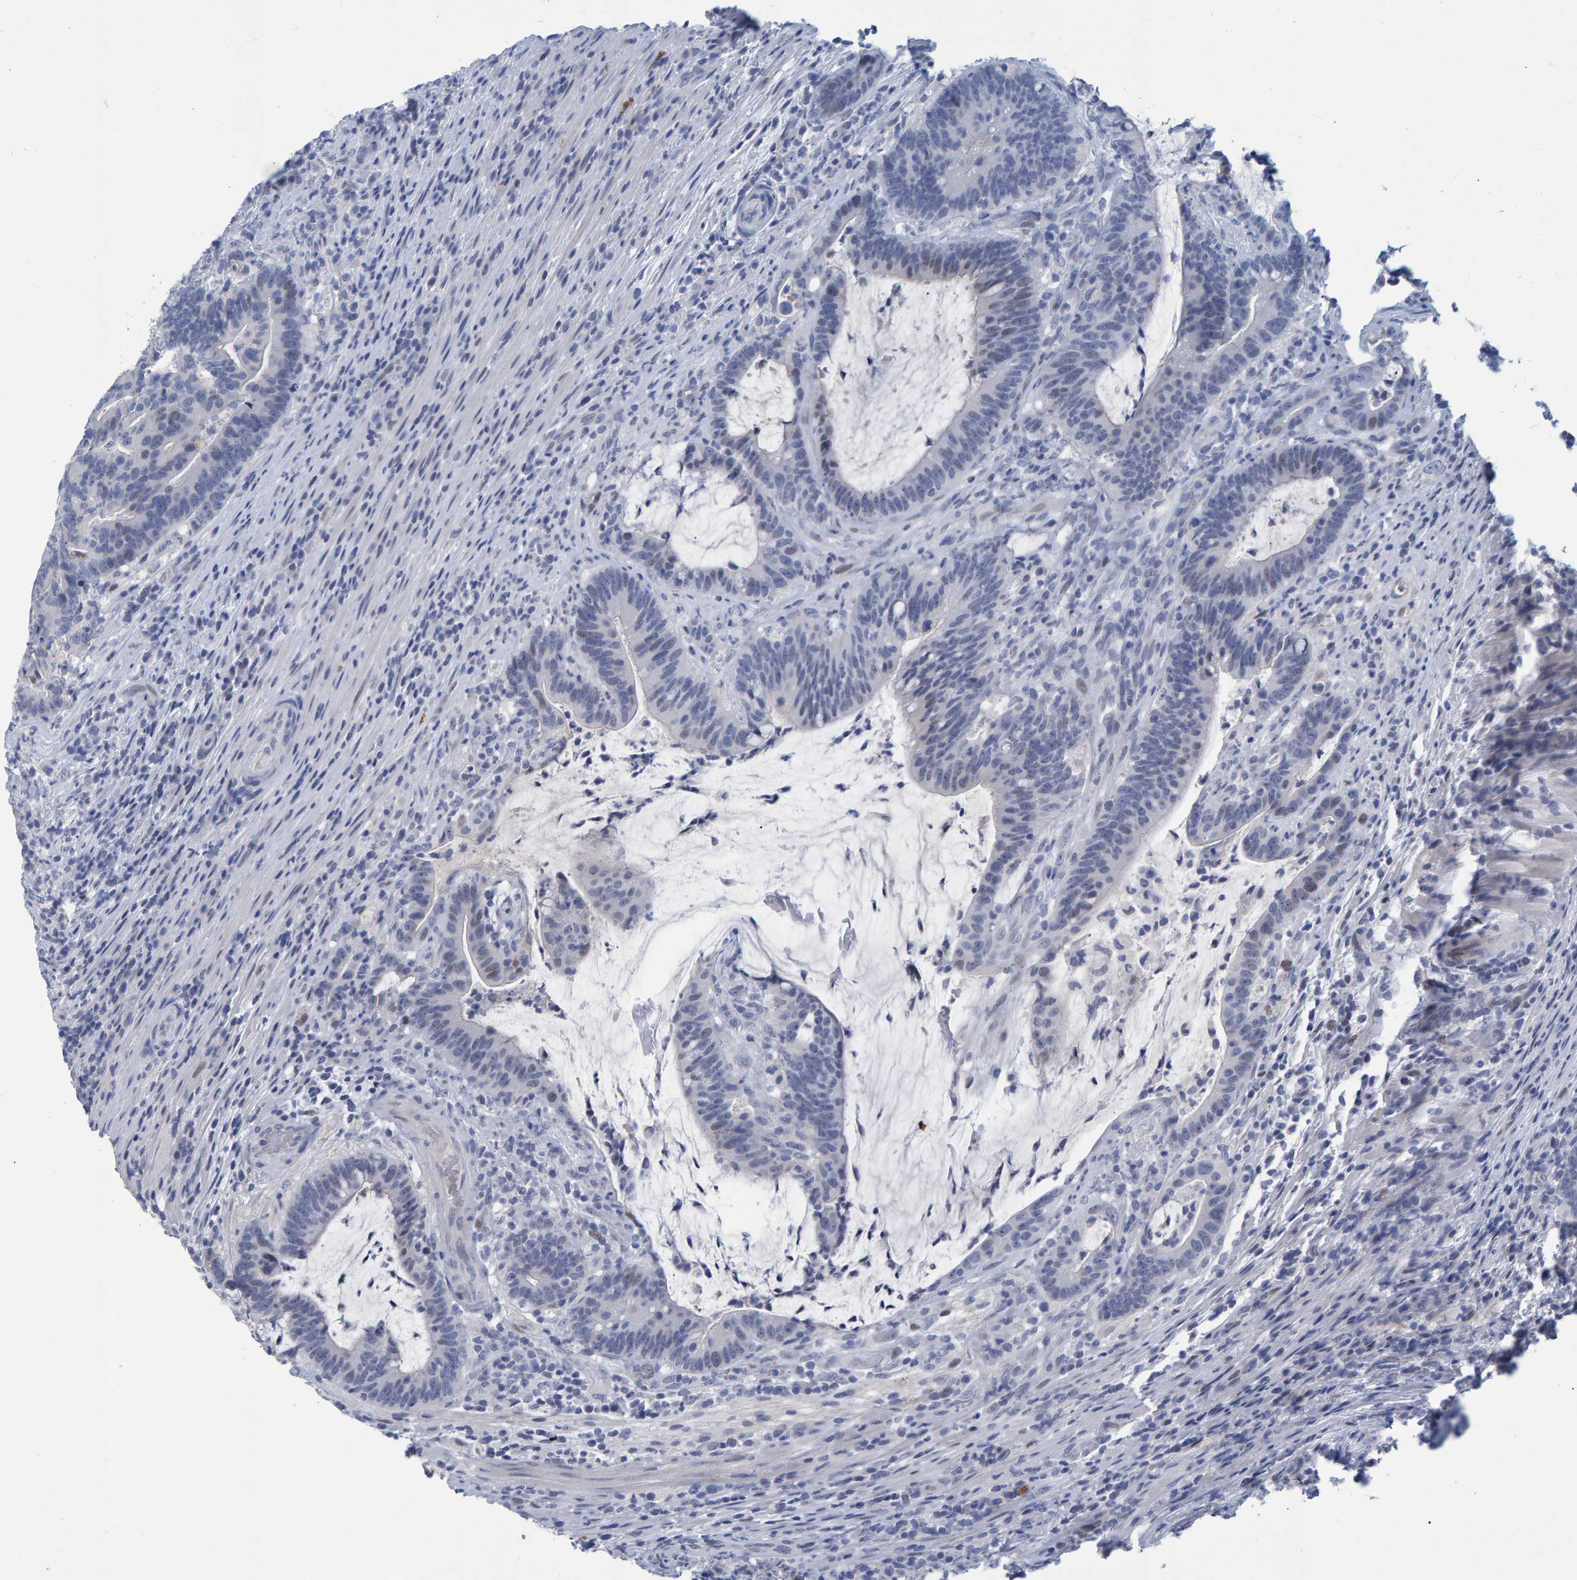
{"staining": {"intensity": "negative", "quantity": "none", "location": "none"}, "tissue": "colorectal cancer", "cell_type": "Tumor cells", "image_type": "cancer", "snomed": [{"axis": "morphology", "description": "Adenocarcinoma, NOS"}, {"axis": "topography", "description": "Colon"}], "caption": "Immunohistochemical staining of colorectal adenocarcinoma displays no significant positivity in tumor cells. (Immunohistochemistry (ihc), brightfield microscopy, high magnification).", "gene": "PROCA1", "patient": {"sex": "female", "age": 66}}